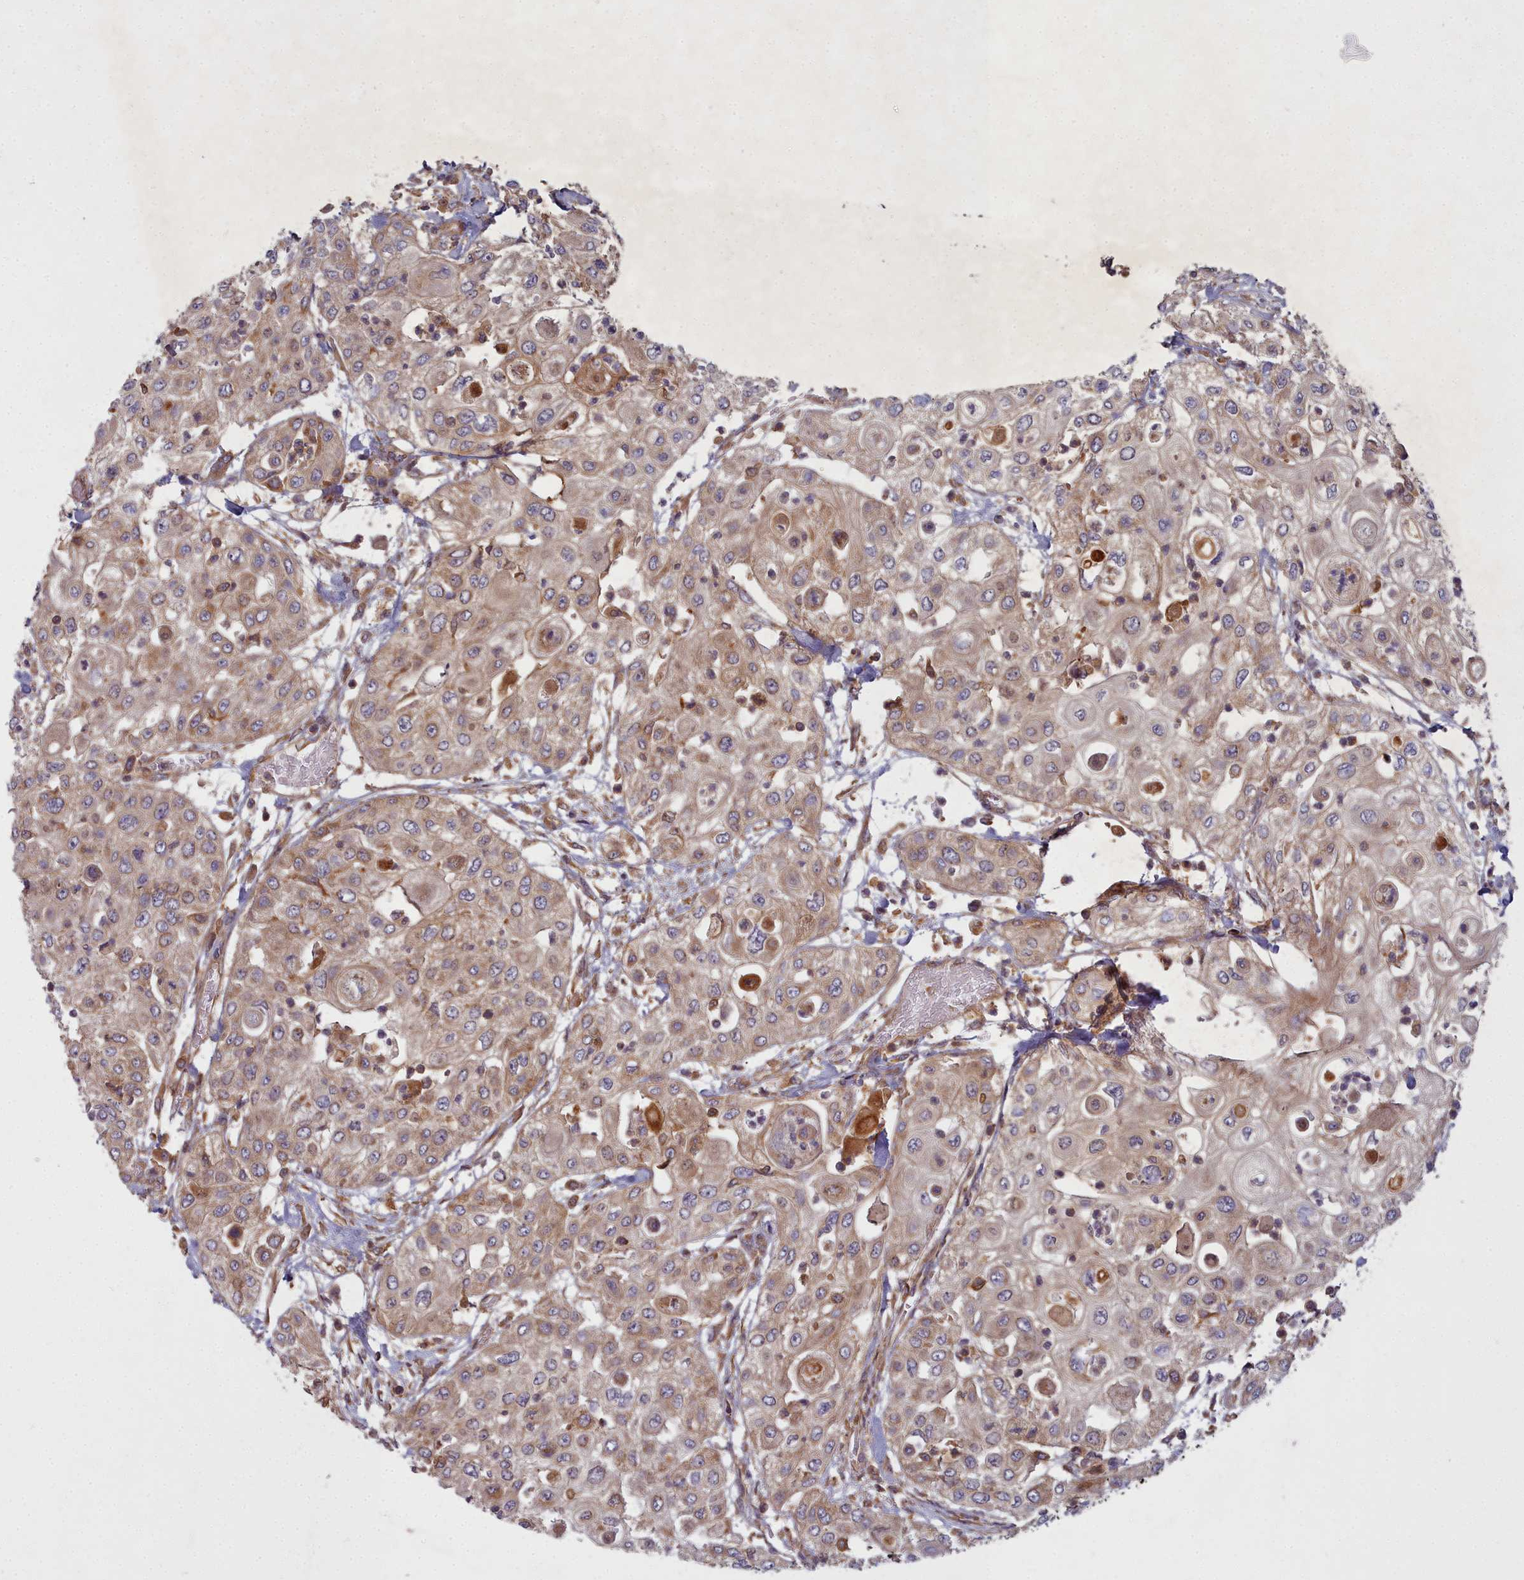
{"staining": {"intensity": "weak", "quantity": ">75%", "location": "cytoplasmic/membranous"}, "tissue": "urothelial cancer", "cell_type": "Tumor cells", "image_type": "cancer", "snomed": [{"axis": "morphology", "description": "Urothelial carcinoma, High grade"}, {"axis": "topography", "description": "Urinary bladder"}], "caption": "A micrograph of urothelial cancer stained for a protein exhibits weak cytoplasmic/membranous brown staining in tumor cells.", "gene": "CCDC167", "patient": {"sex": "female", "age": 79}}